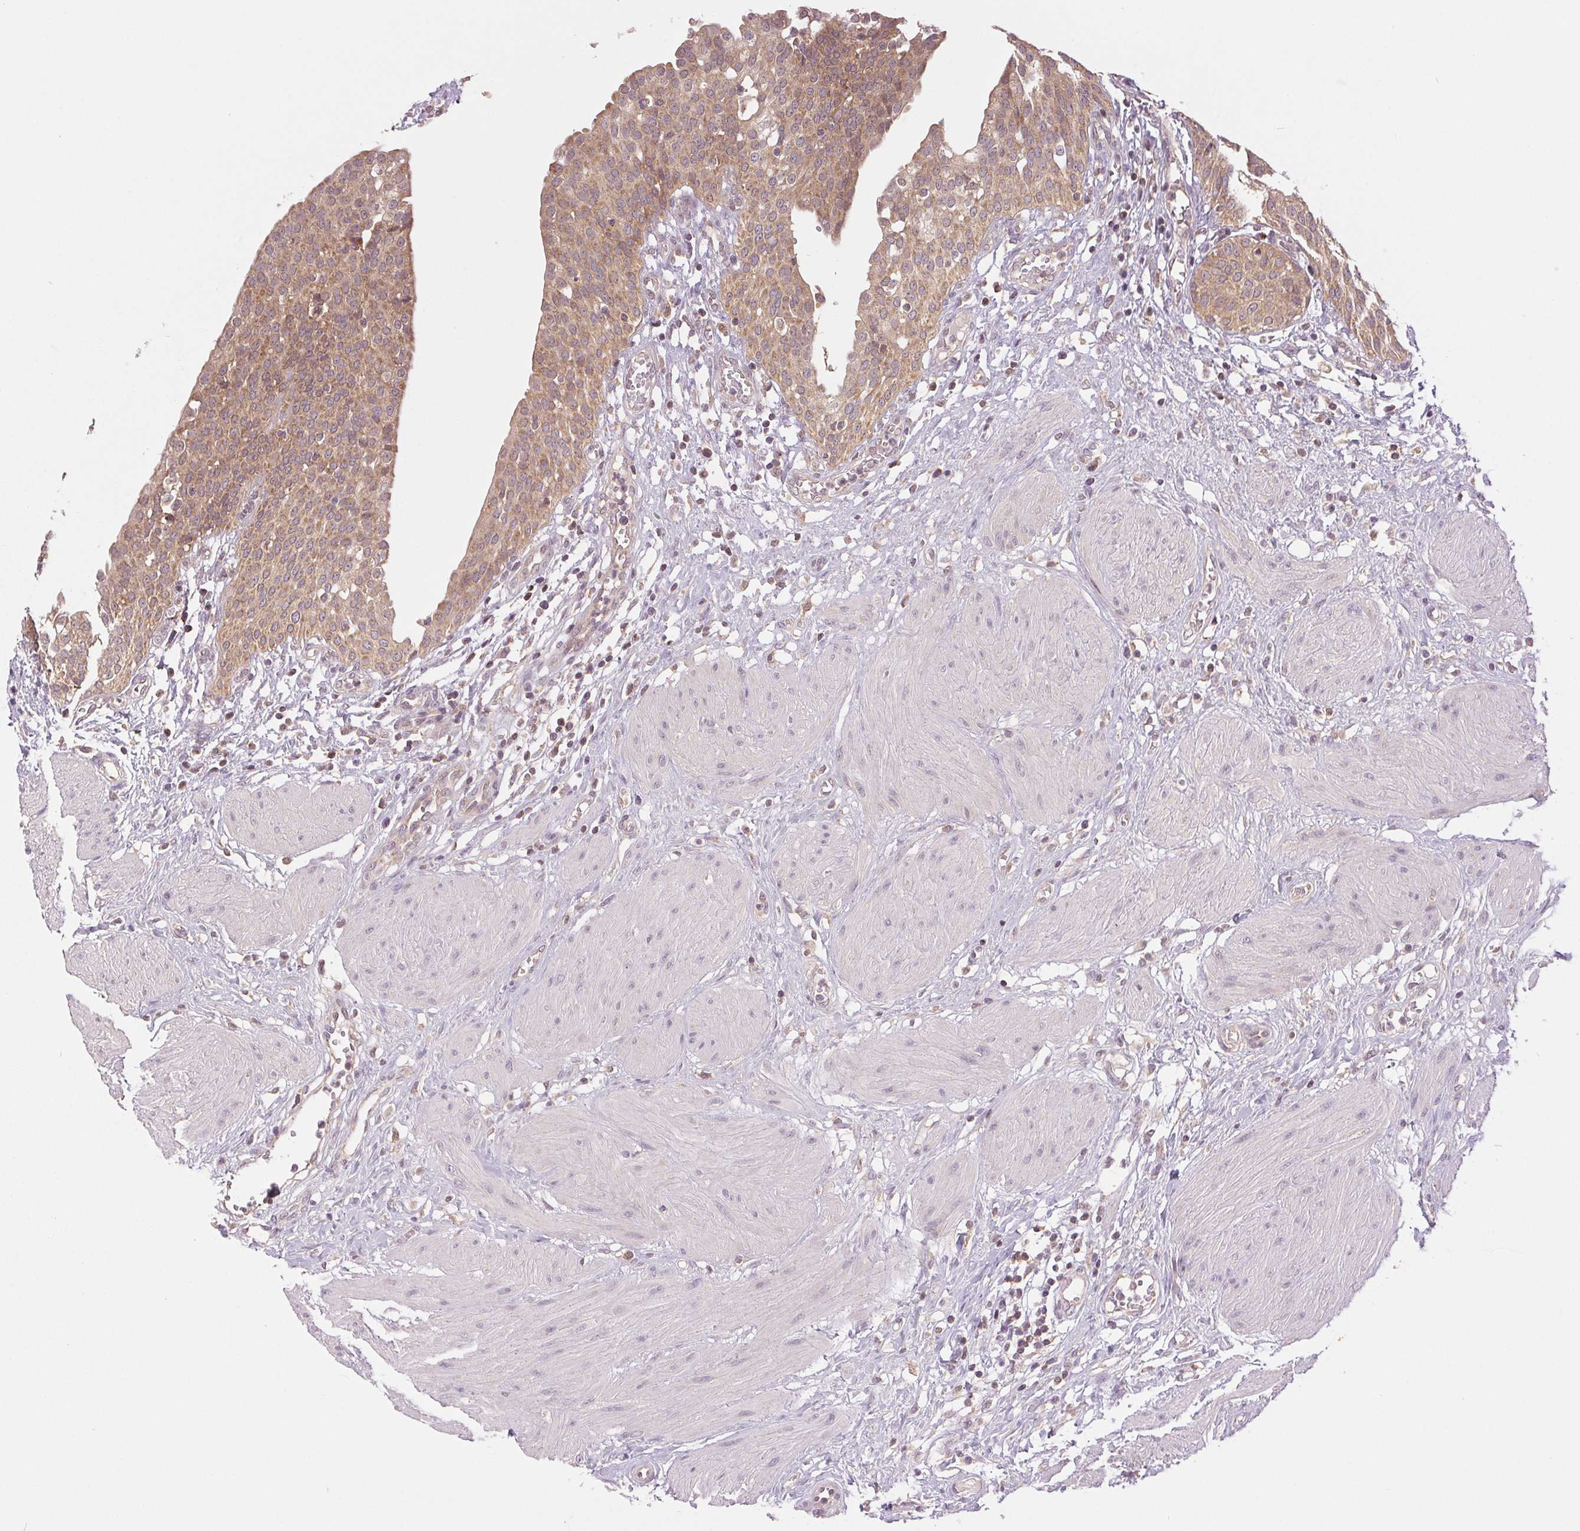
{"staining": {"intensity": "moderate", "quantity": ">75%", "location": "cytoplasmic/membranous"}, "tissue": "urinary bladder", "cell_type": "Urothelial cells", "image_type": "normal", "snomed": [{"axis": "morphology", "description": "Normal tissue, NOS"}, {"axis": "topography", "description": "Urinary bladder"}], "caption": "A brown stain labels moderate cytoplasmic/membranous positivity of a protein in urothelial cells of normal human urinary bladder. The staining was performed using DAB to visualize the protein expression in brown, while the nuclei were stained in blue with hematoxylin (Magnification: 20x).", "gene": "MAP3K5", "patient": {"sex": "male", "age": 55}}